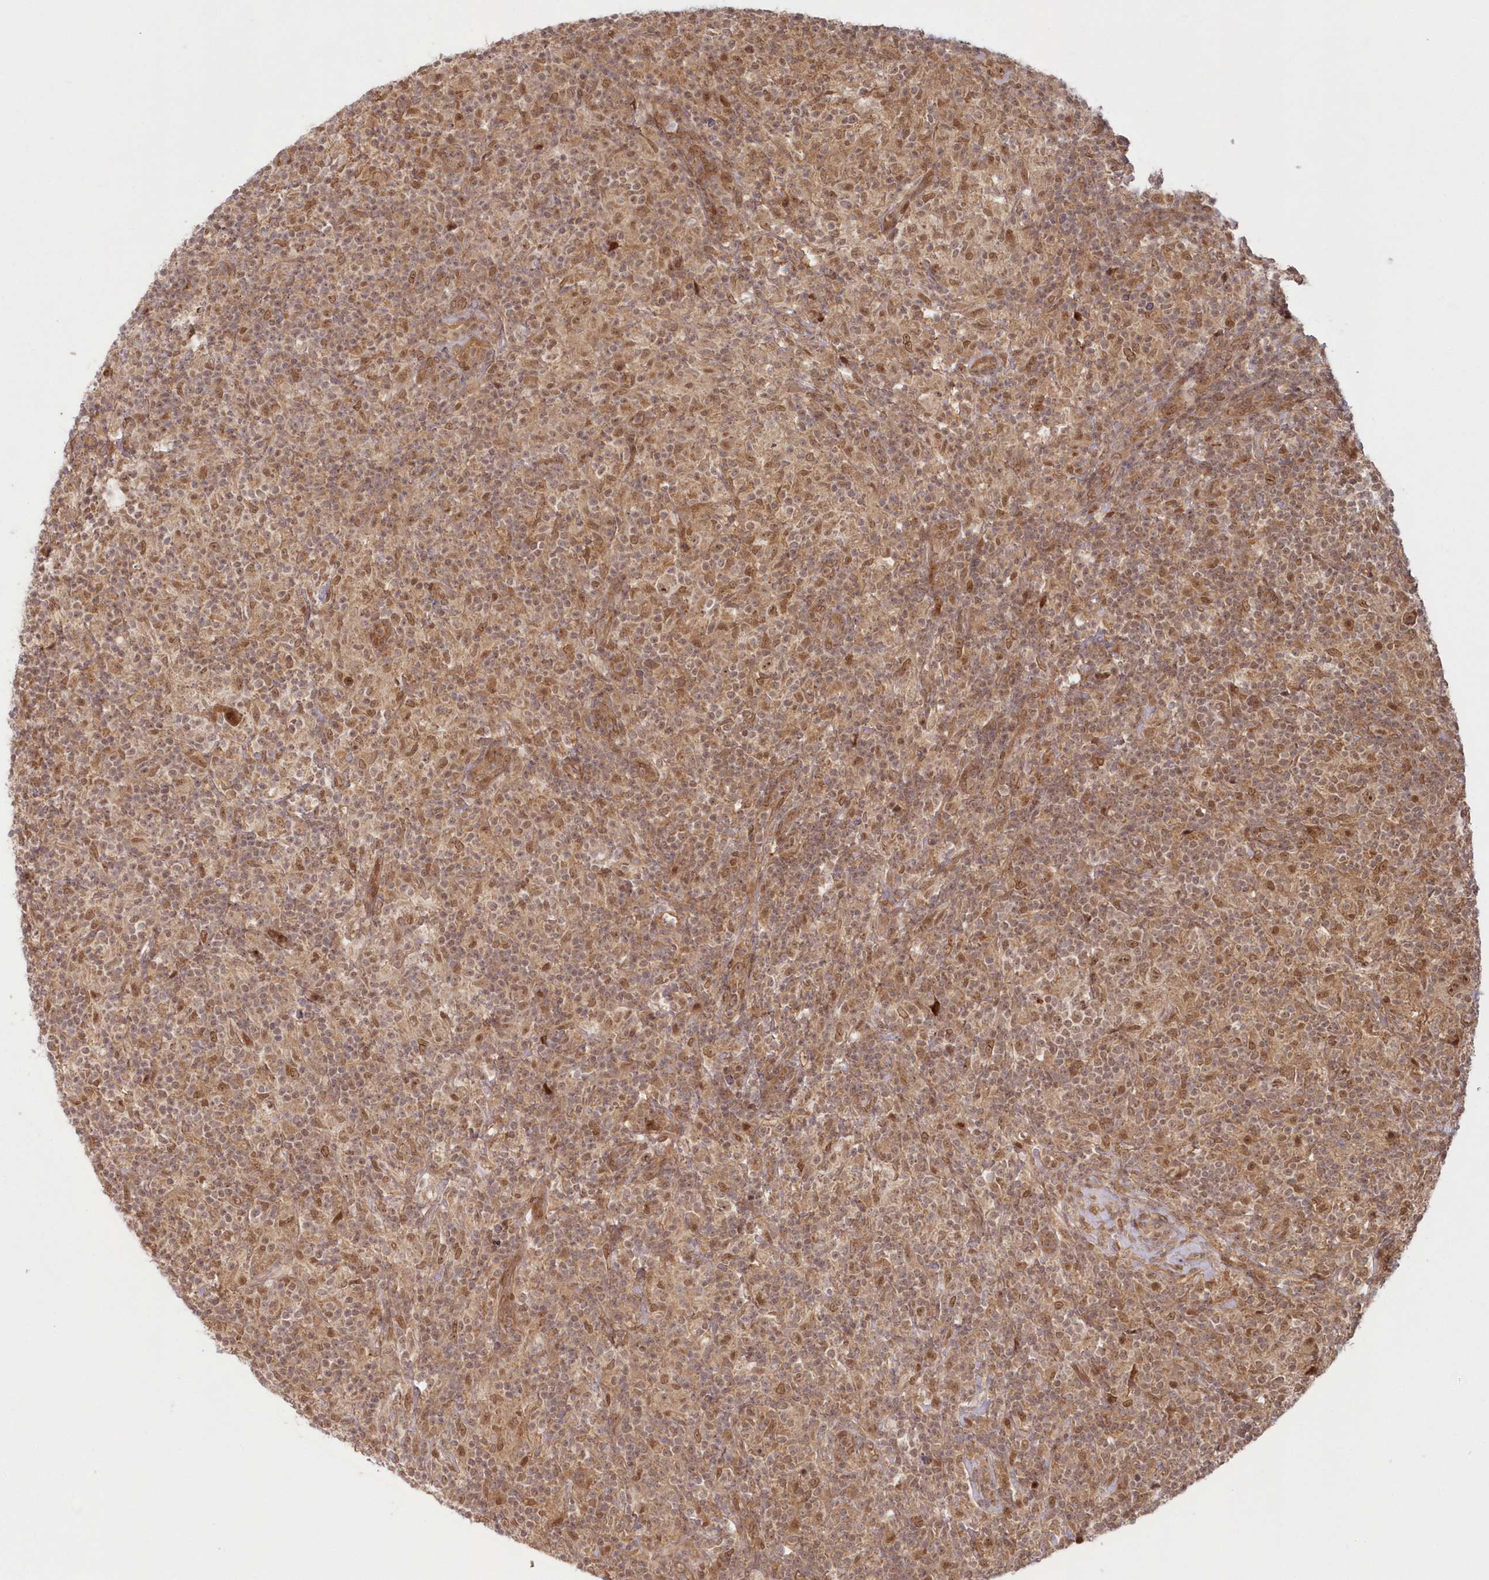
{"staining": {"intensity": "moderate", "quantity": ">75%", "location": "nuclear"}, "tissue": "lymphoma", "cell_type": "Tumor cells", "image_type": "cancer", "snomed": [{"axis": "morphology", "description": "Hodgkin's disease, NOS"}, {"axis": "topography", "description": "Lymph node"}], "caption": "Protein analysis of lymphoma tissue exhibits moderate nuclear positivity in approximately >75% of tumor cells.", "gene": "TOGARAM2", "patient": {"sex": "male", "age": 70}}